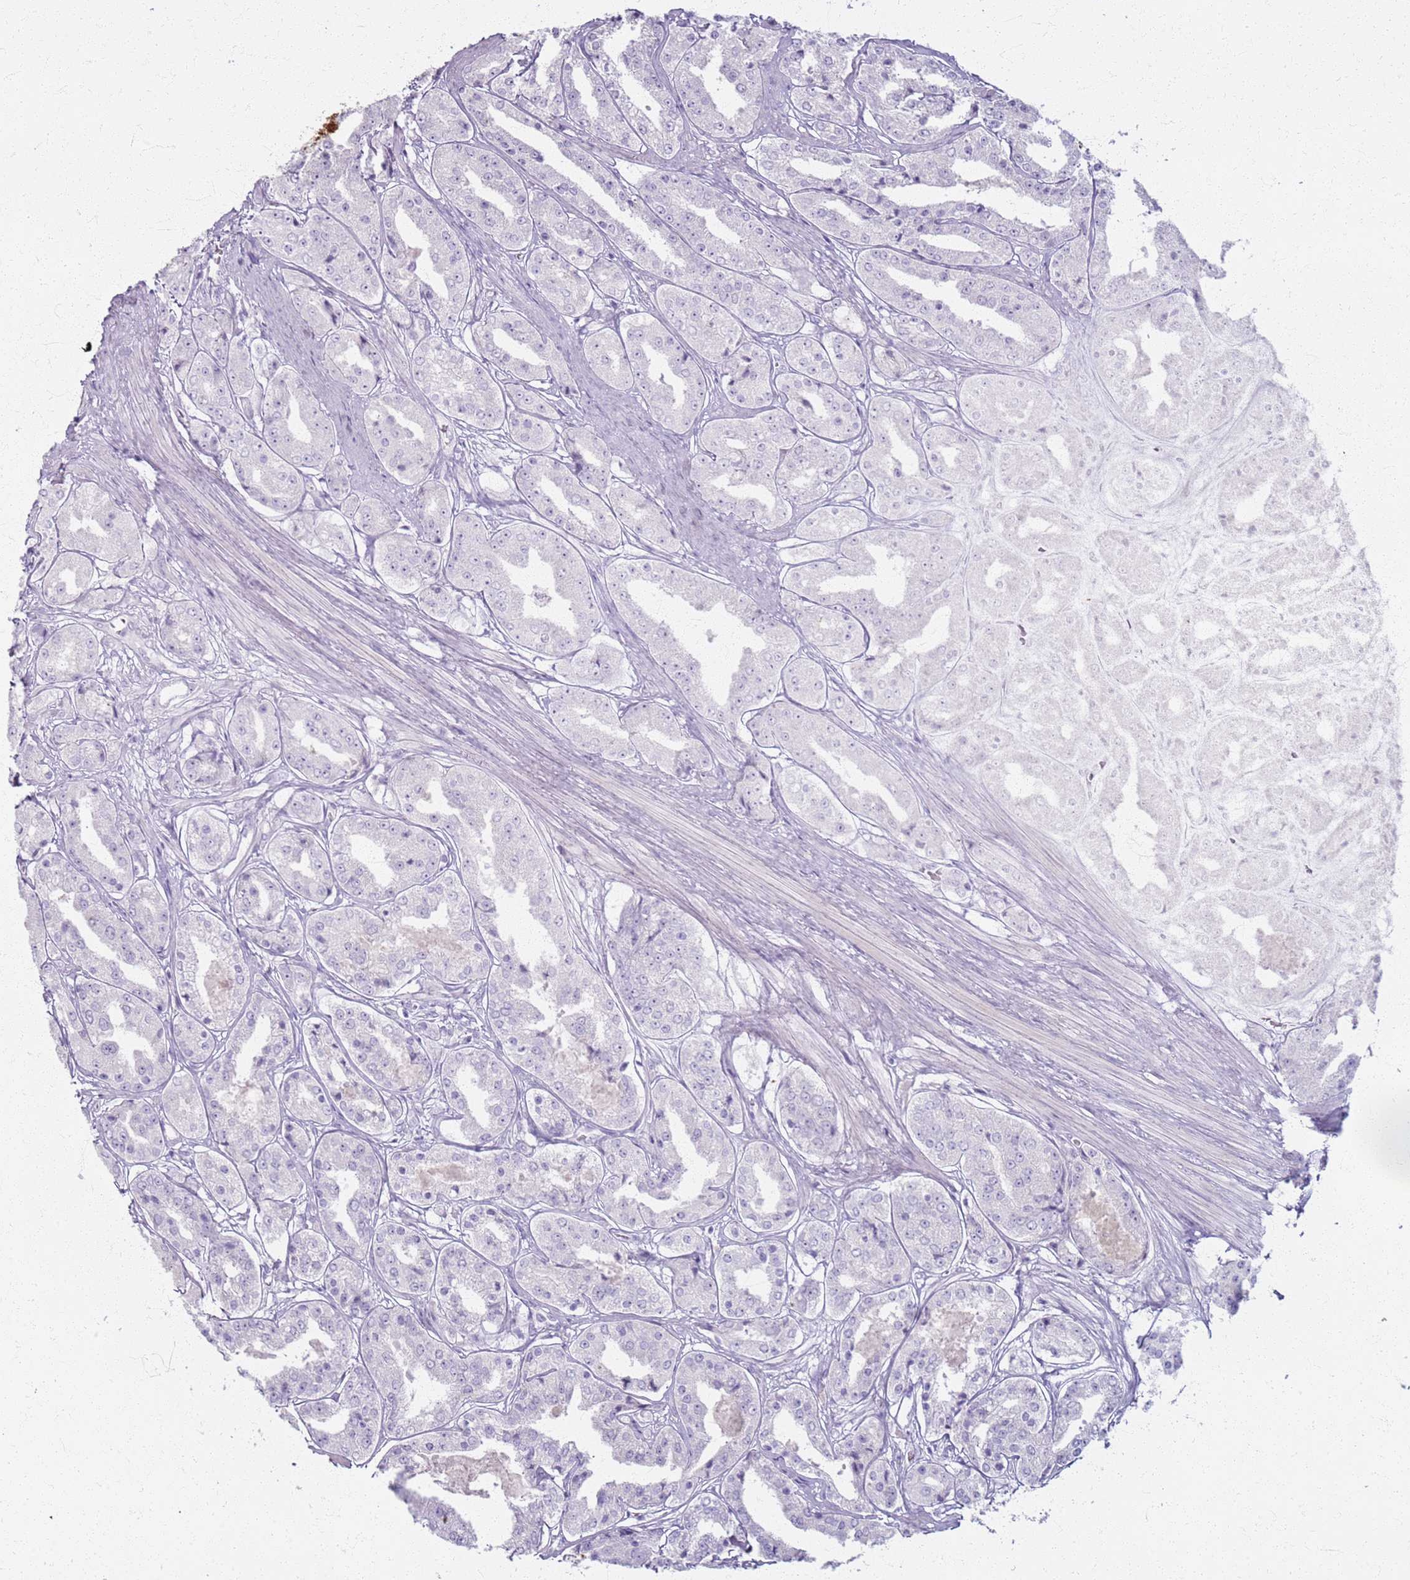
{"staining": {"intensity": "negative", "quantity": "none", "location": "none"}, "tissue": "prostate cancer", "cell_type": "Tumor cells", "image_type": "cancer", "snomed": [{"axis": "morphology", "description": "Adenocarcinoma, High grade"}, {"axis": "topography", "description": "Prostate"}], "caption": "IHC image of human prostate cancer stained for a protein (brown), which exhibits no positivity in tumor cells.", "gene": "CSRP3", "patient": {"sex": "male", "age": 63}}